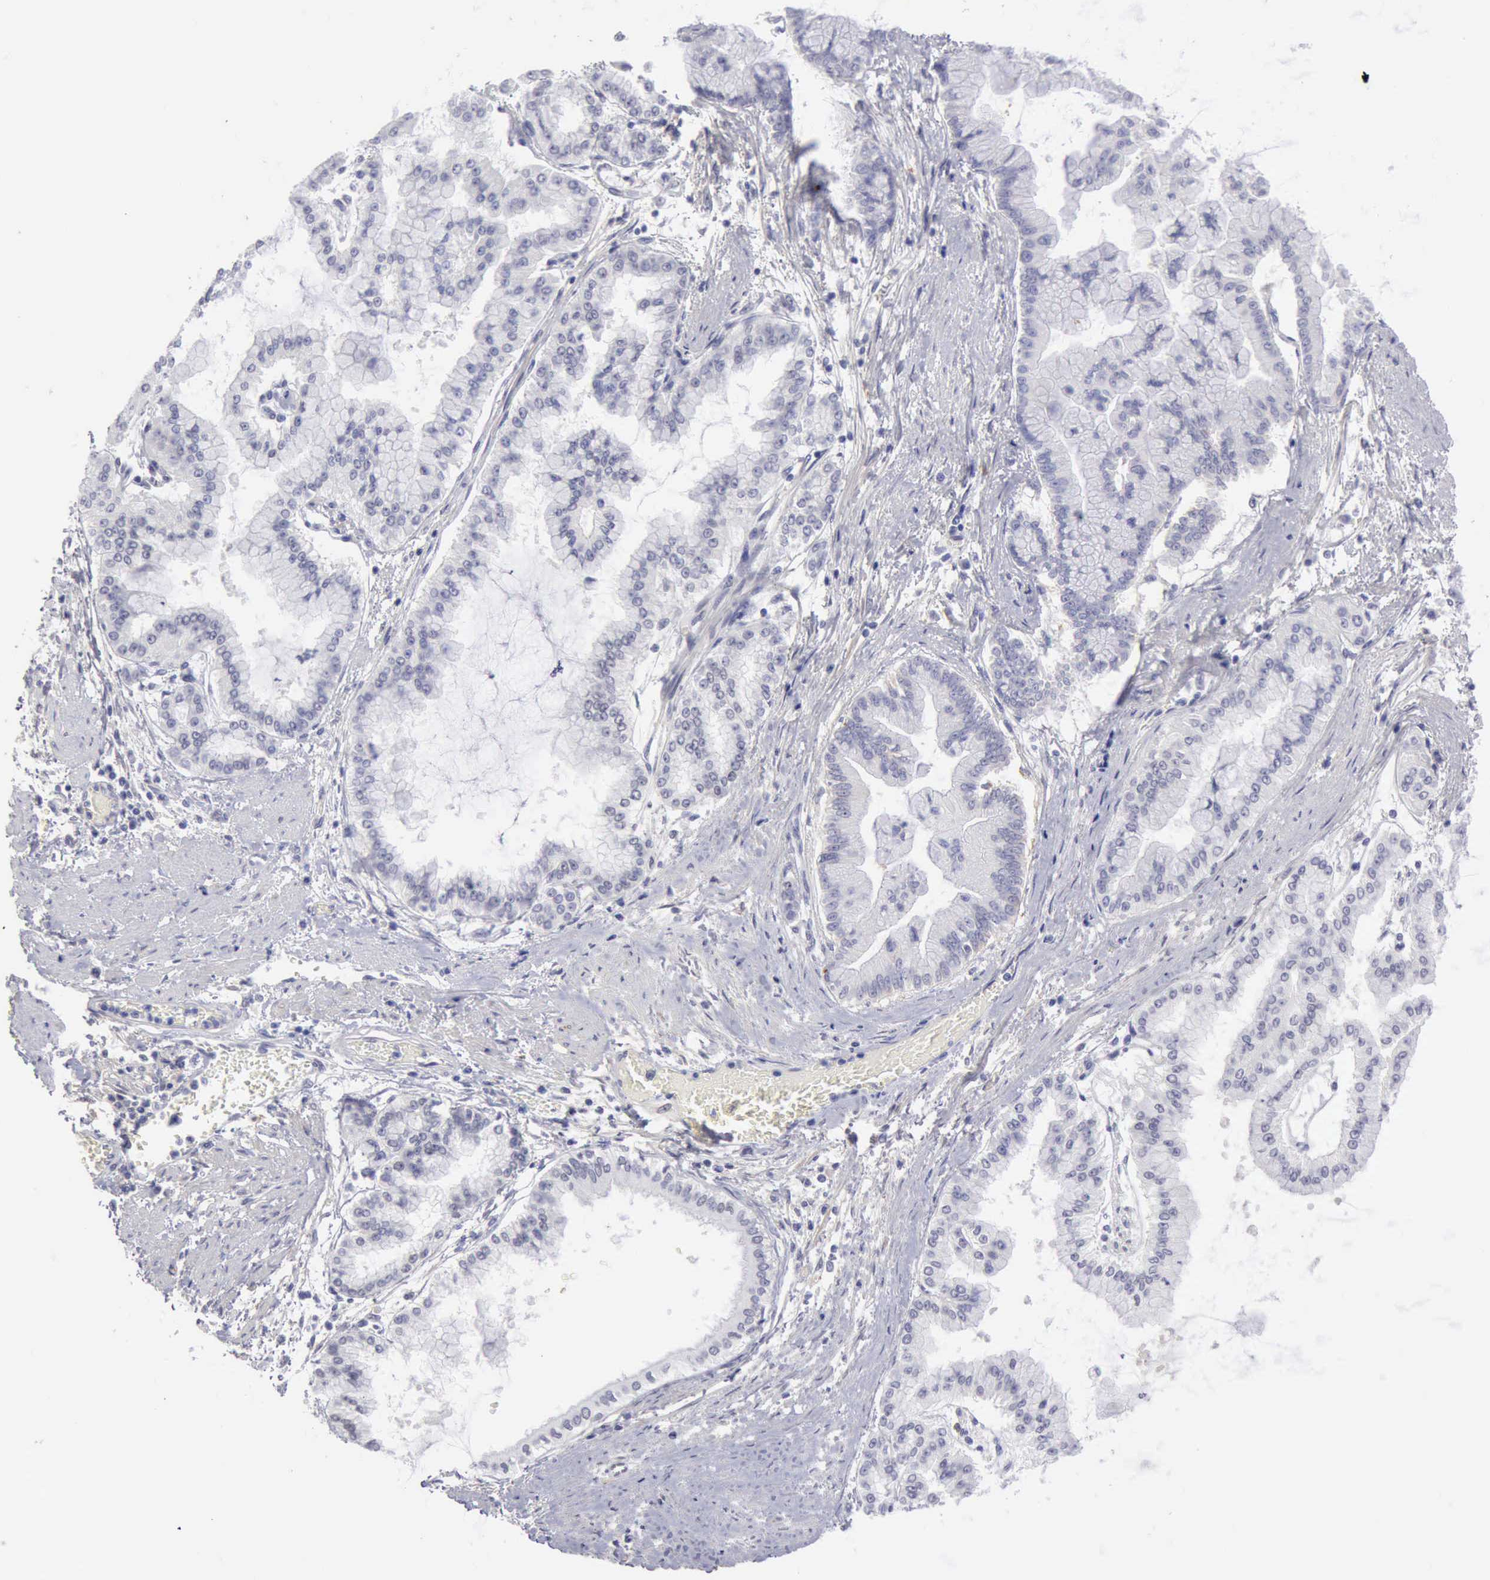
{"staining": {"intensity": "negative", "quantity": "none", "location": "none"}, "tissue": "liver cancer", "cell_type": "Tumor cells", "image_type": "cancer", "snomed": [{"axis": "morphology", "description": "Cholangiocarcinoma"}, {"axis": "topography", "description": "Liver"}], "caption": "DAB (3,3'-diaminobenzidine) immunohistochemical staining of cholangiocarcinoma (liver) demonstrates no significant staining in tumor cells.", "gene": "TFRC", "patient": {"sex": "female", "age": 79}}